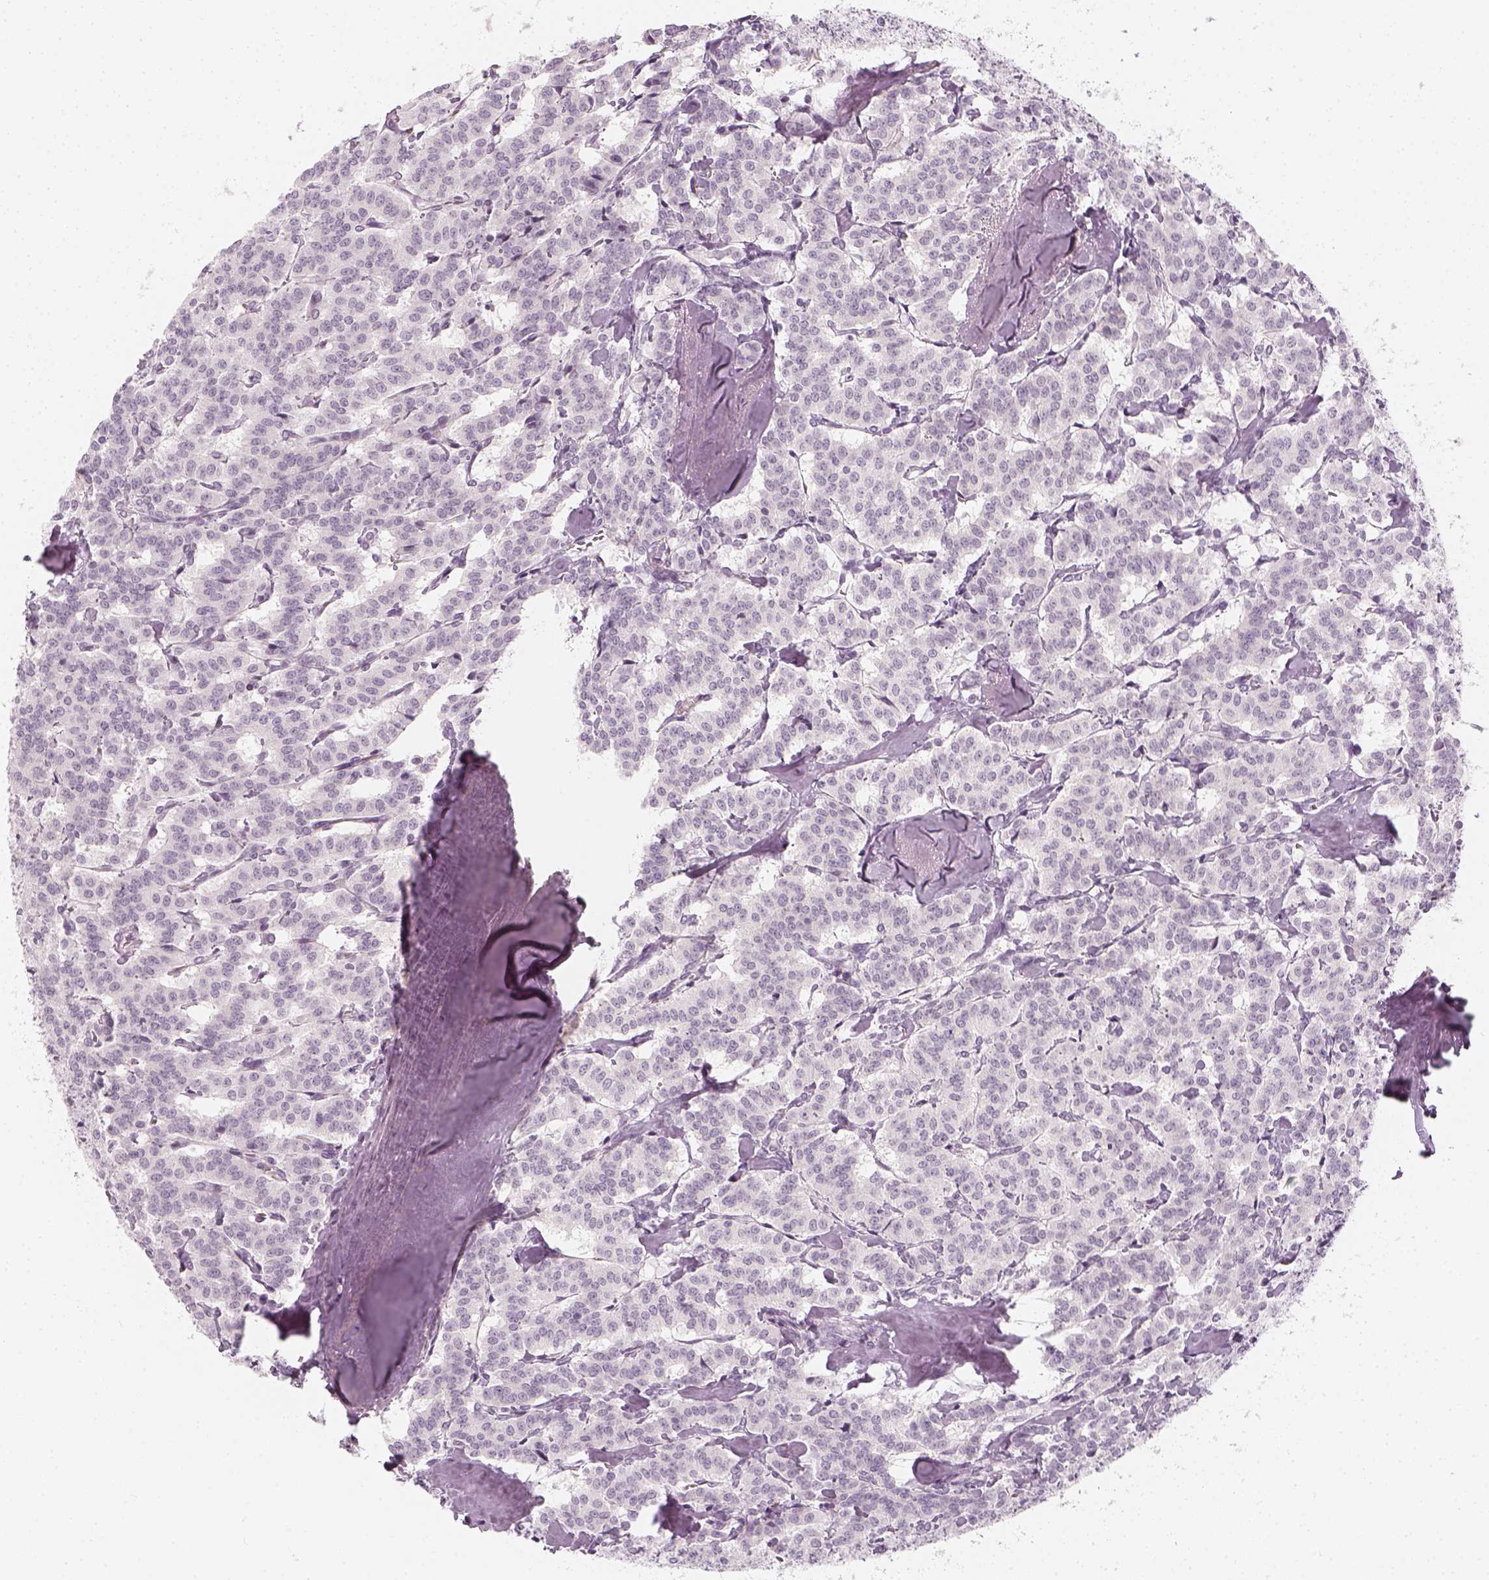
{"staining": {"intensity": "negative", "quantity": "none", "location": "none"}, "tissue": "carcinoid", "cell_type": "Tumor cells", "image_type": "cancer", "snomed": [{"axis": "morphology", "description": "Carcinoid, malignant, NOS"}, {"axis": "topography", "description": "Lung"}], "caption": "Immunohistochemistry (IHC) image of human carcinoid (malignant) stained for a protein (brown), which demonstrates no staining in tumor cells.", "gene": "KRT25", "patient": {"sex": "female", "age": 46}}